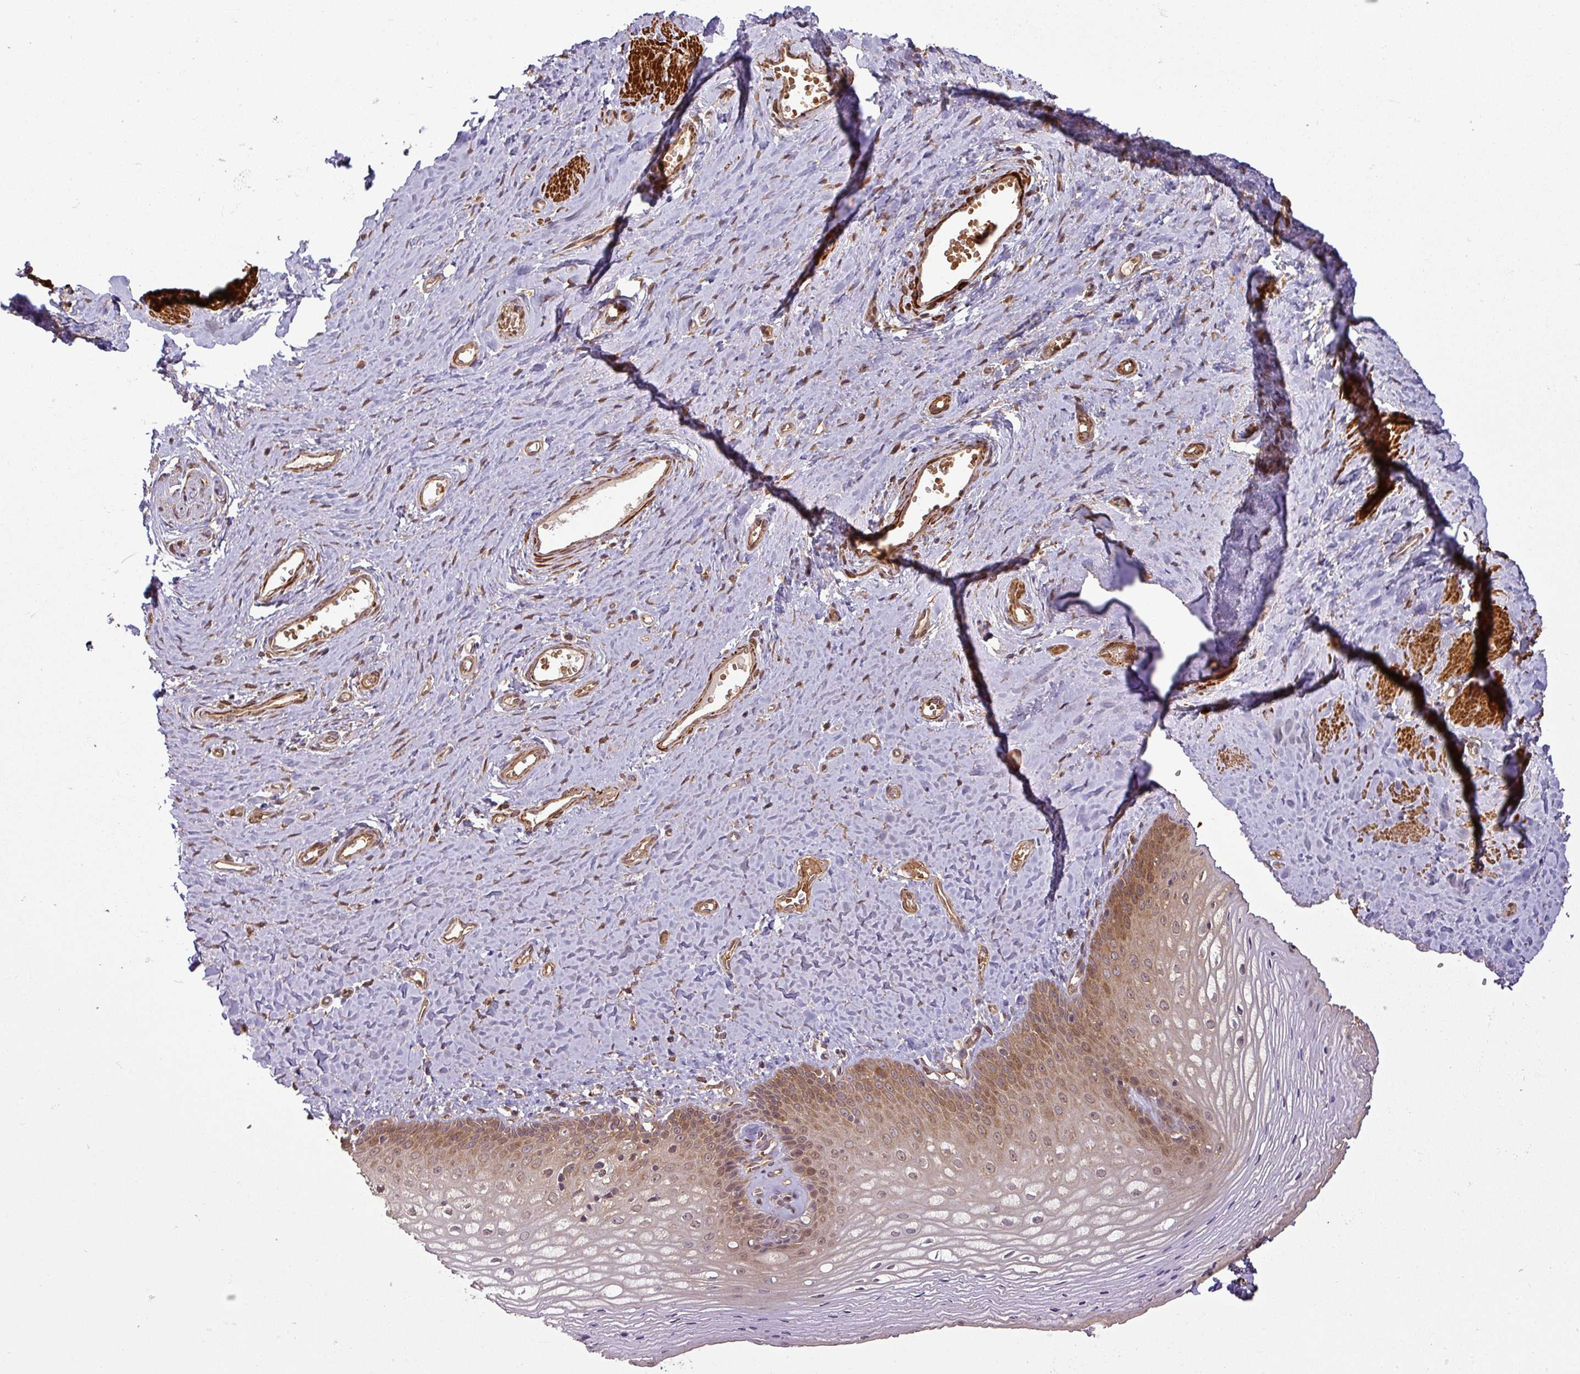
{"staining": {"intensity": "moderate", "quantity": "25%-75%", "location": "cytoplasmic/membranous,nuclear"}, "tissue": "vagina", "cell_type": "Squamous epithelial cells", "image_type": "normal", "snomed": [{"axis": "morphology", "description": "Normal tissue, NOS"}, {"axis": "topography", "description": "Vagina"}], "caption": "Vagina was stained to show a protein in brown. There is medium levels of moderate cytoplasmic/membranous,nuclear expression in about 25%-75% of squamous epithelial cells. (Stains: DAB in brown, nuclei in blue, Microscopy: brightfield microscopy at high magnification).", "gene": "MAP3K6", "patient": {"sex": "female", "age": 65}}